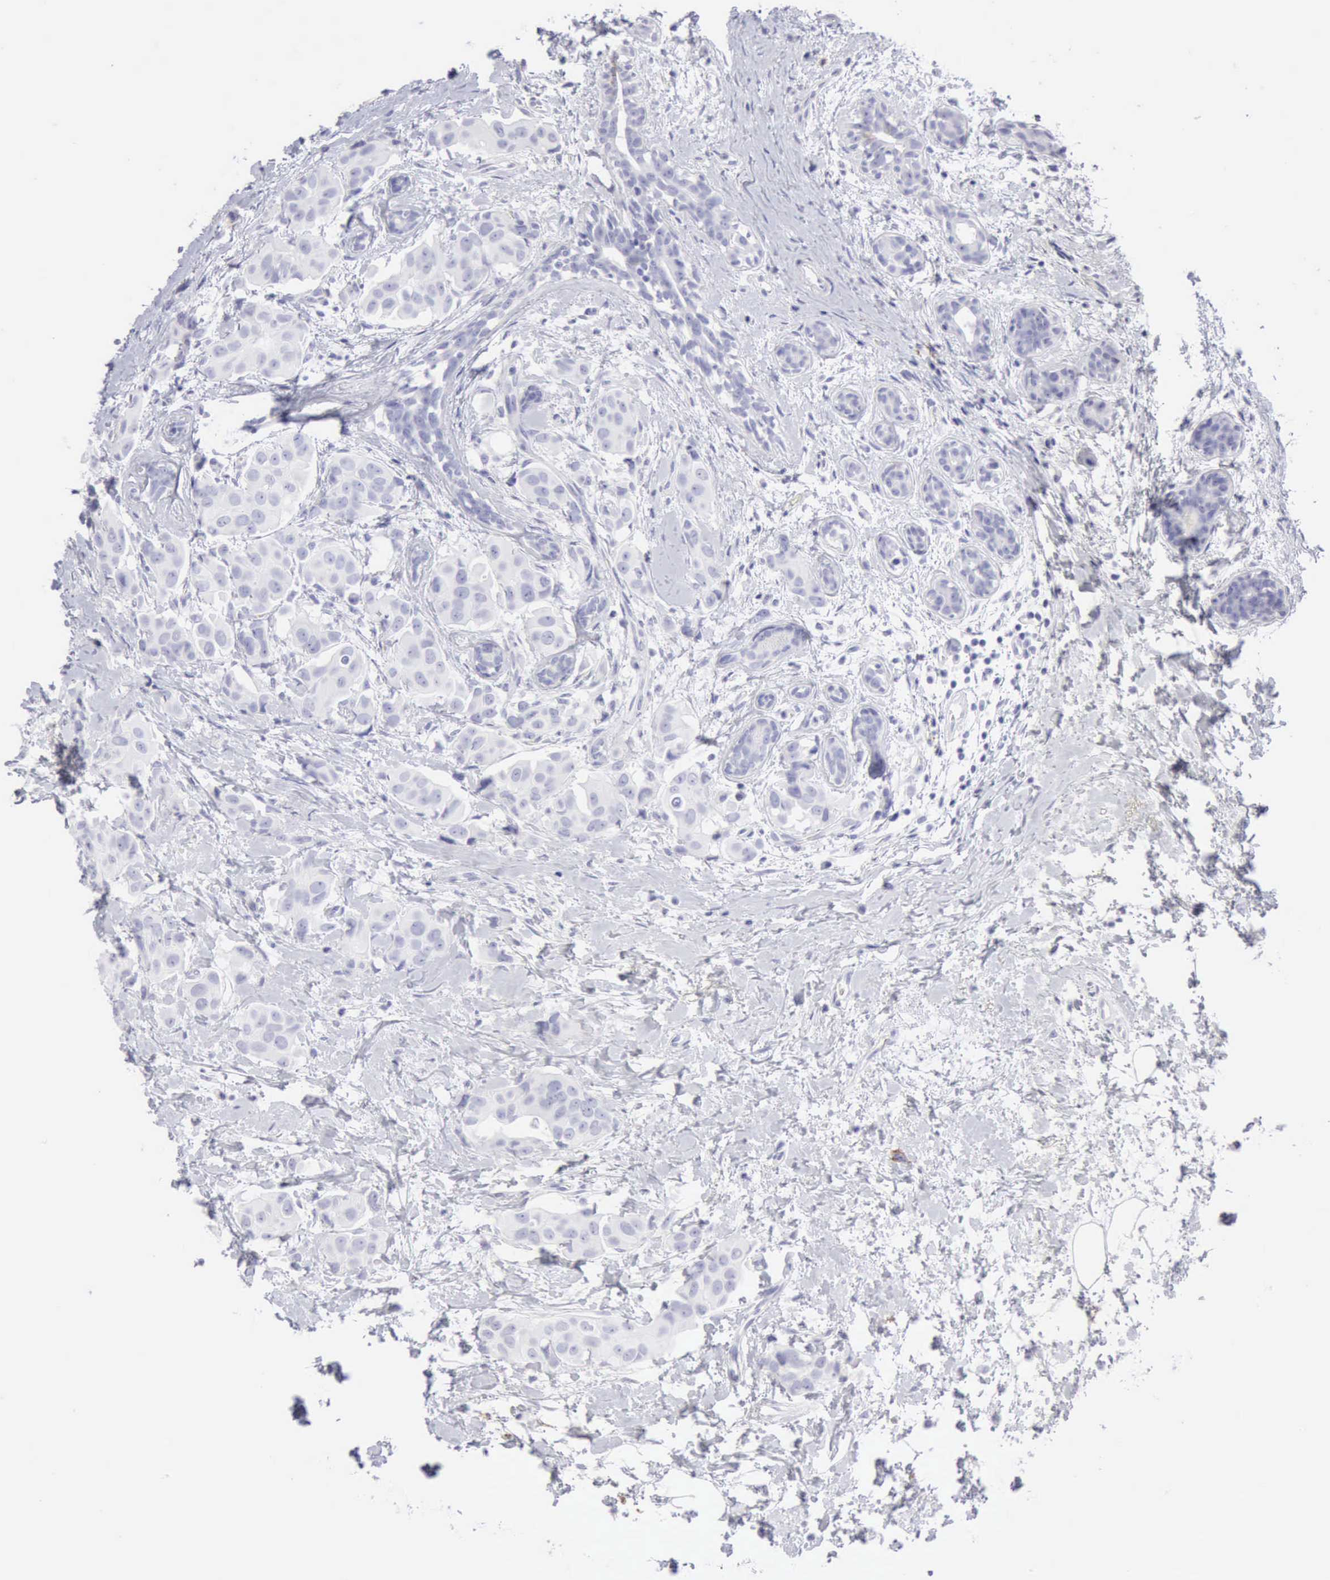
{"staining": {"intensity": "negative", "quantity": "none", "location": "none"}, "tissue": "breast cancer", "cell_type": "Tumor cells", "image_type": "cancer", "snomed": [{"axis": "morphology", "description": "Duct carcinoma"}, {"axis": "topography", "description": "Breast"}], "caption": "This histopathology image is of breast cancer stained with IHC to label a protein in brown with the nuclei are counter-stained blue. There is no expression in tumor cells.", "gene": "NCAM1", "patient": {"sex": "female", "age": 40}}